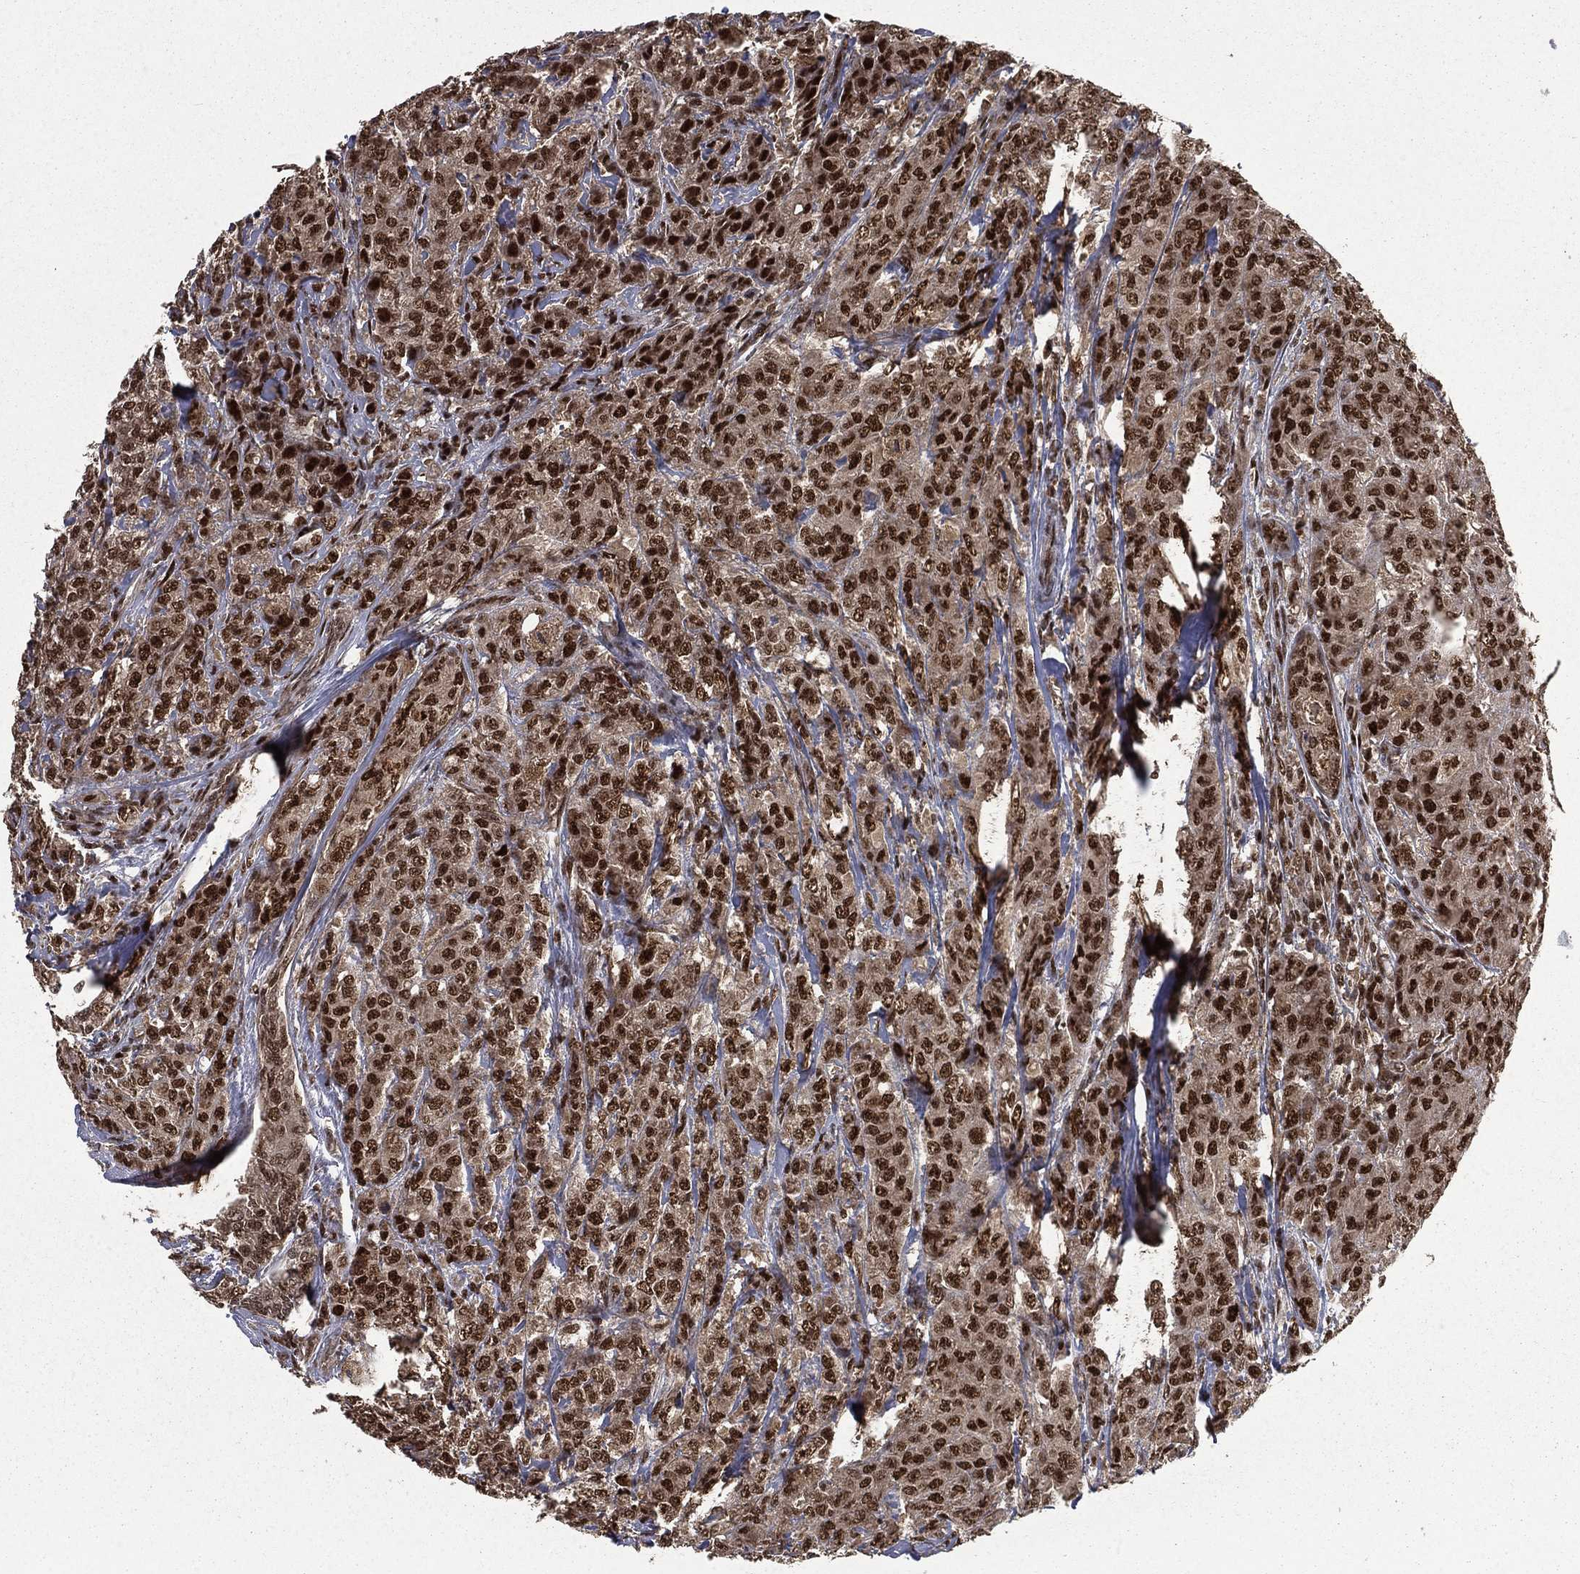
{"staining": {"intensity": "strong", "quantity": ">75%", "location": "nuclear"}, "tissue": "breast cancer", "cell_type": "Tumor cells", "image_type": "cancer", "snomed": [{"axis": "morphology", "description": "Duct carcinoma"}, {"axis": "topography", "description": "Breast"}], "caption": "This is a photomicrograph of IHC staining of breast cancer, which shows strong expression in the nuclear of tumor cells.", "gene": "JMJD6", "patient": {"sex": "female", "age": 43}}